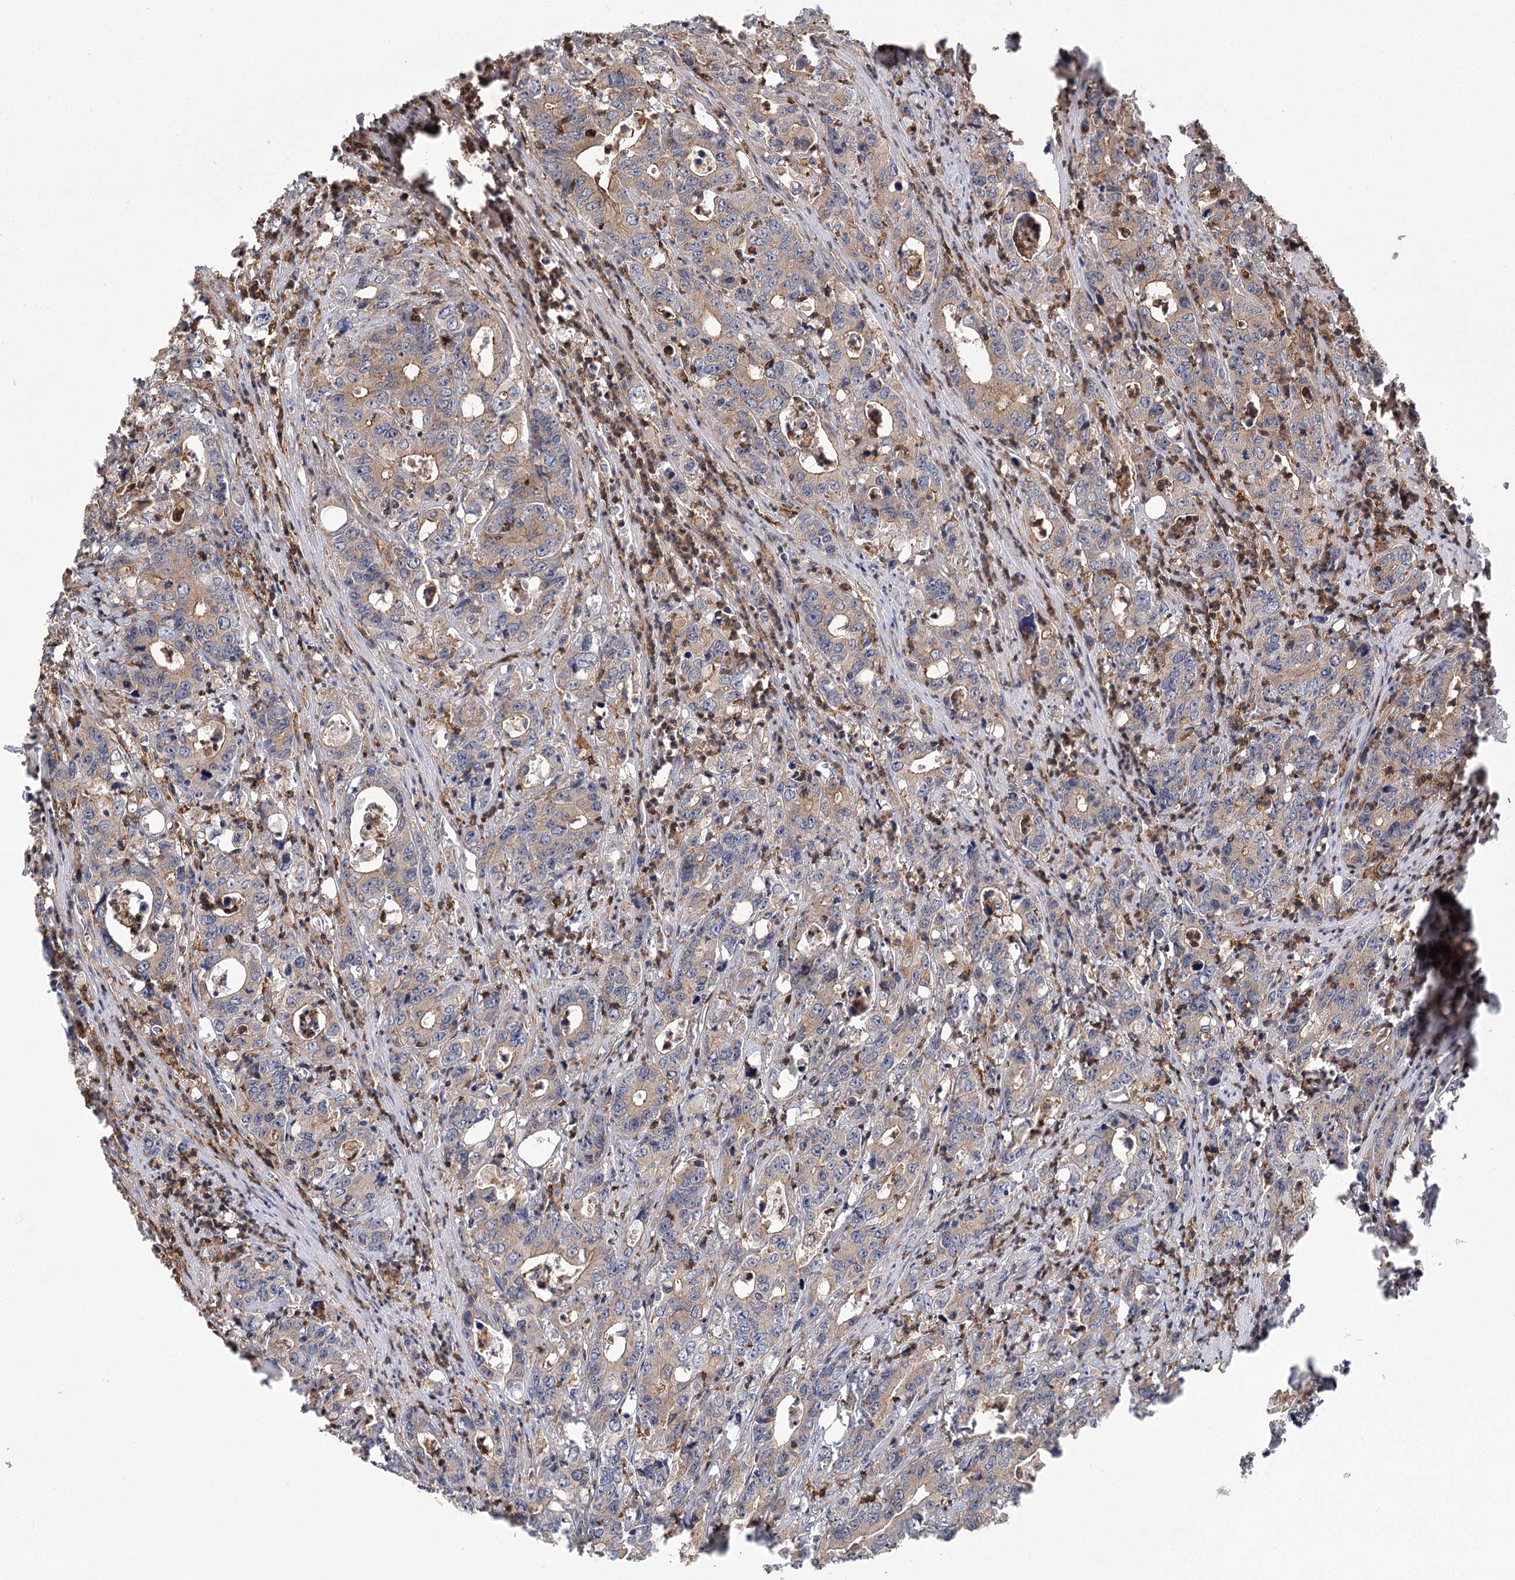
{"staining": {"intensity": "weak", "quantity": "25%-75%", "location": "cytoplasmic/membranous"}, "tissue": "colorectal cancer", "cell_type": "Tumor cells", "image_type": "cancer", "snomed": [{"axis": "morphology", "description": "Adenocarcinoma, NOS"}, {"axis": "topography", "description": "Colon"}], "caption": "Protein expression by IHC shows weak cytoplasmic/membranous expression in approximately 25%-75% of tumor cells in colorectal adenocarcinoma. Using DAB (3,3'-diaminobenzidine) (brown) and hematoxylin (blue) stains, captured at high magnification using brightfield microscopy.", "gene": "MEPE", "patient": {"sex": "female", "age": 75}}